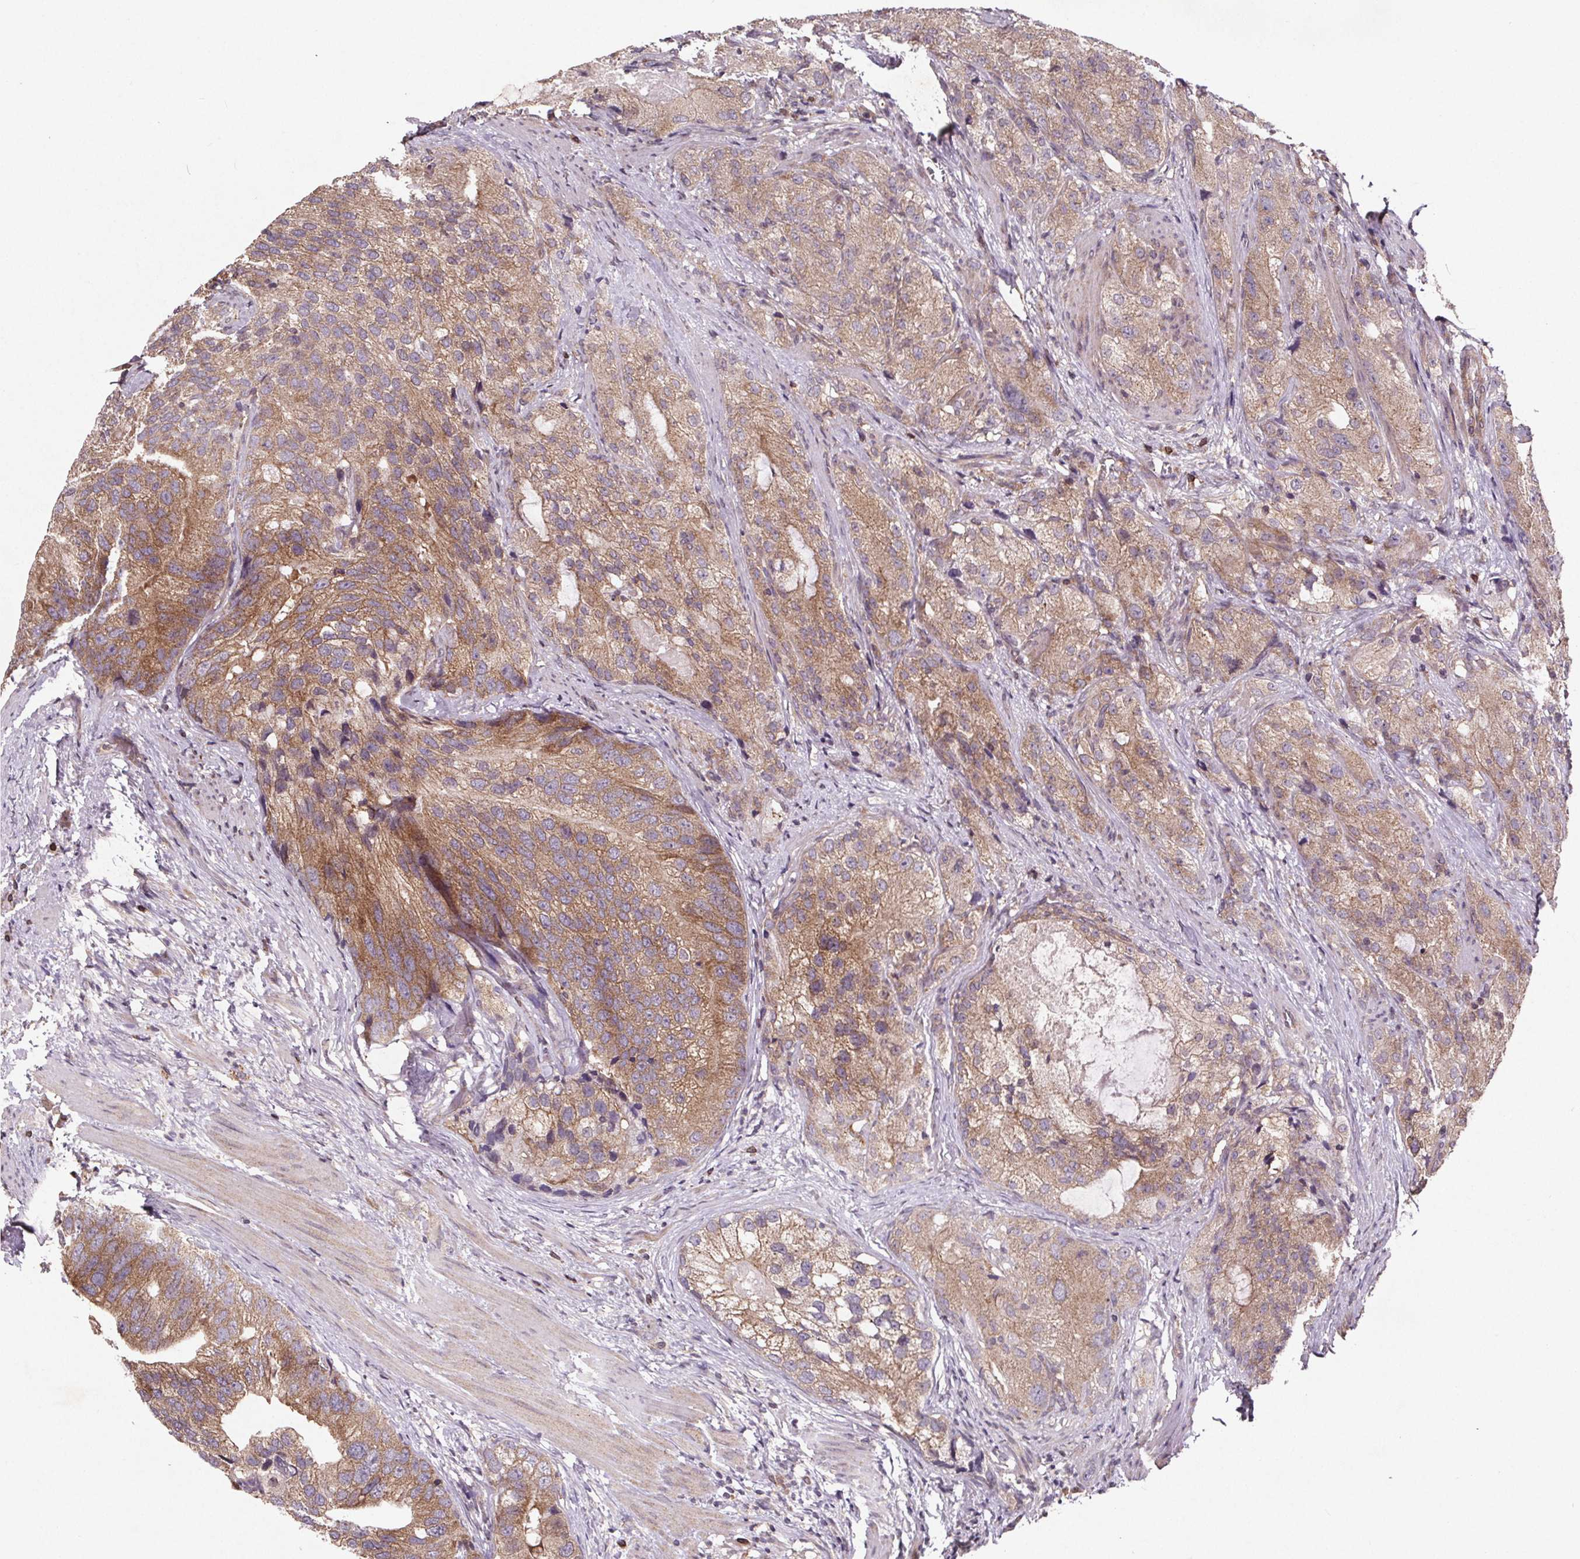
{"staining": {"intensity": "moderate", "quantity": "25%-75%", "location": "cytoplasmic/membranous"}, "tissue": "prostate cancer", "cell_type": "Tumor cells", "image_type": "cancer", "snomed": [{"axis": "morphology", "description": "Adenocarcinoma, High grade"}, {"axis": "topography", "description": "Prostate"}], "caption": "Immunohistochemical staining of adenocarcinoma (high-grade) (prostate) shows medium levels of moderate cytoplasmic/membranous staining in about 25%-75% of tumor cells. The staining was performed using DAB (3,3'-diaminobenzidine) to visualize the protein expression in brown, while the nuclei were stained in blue with hematoxylin (Magnification: 20x).", "gene": "STRN3", "patient": {"sex": "male", "age": 70}}